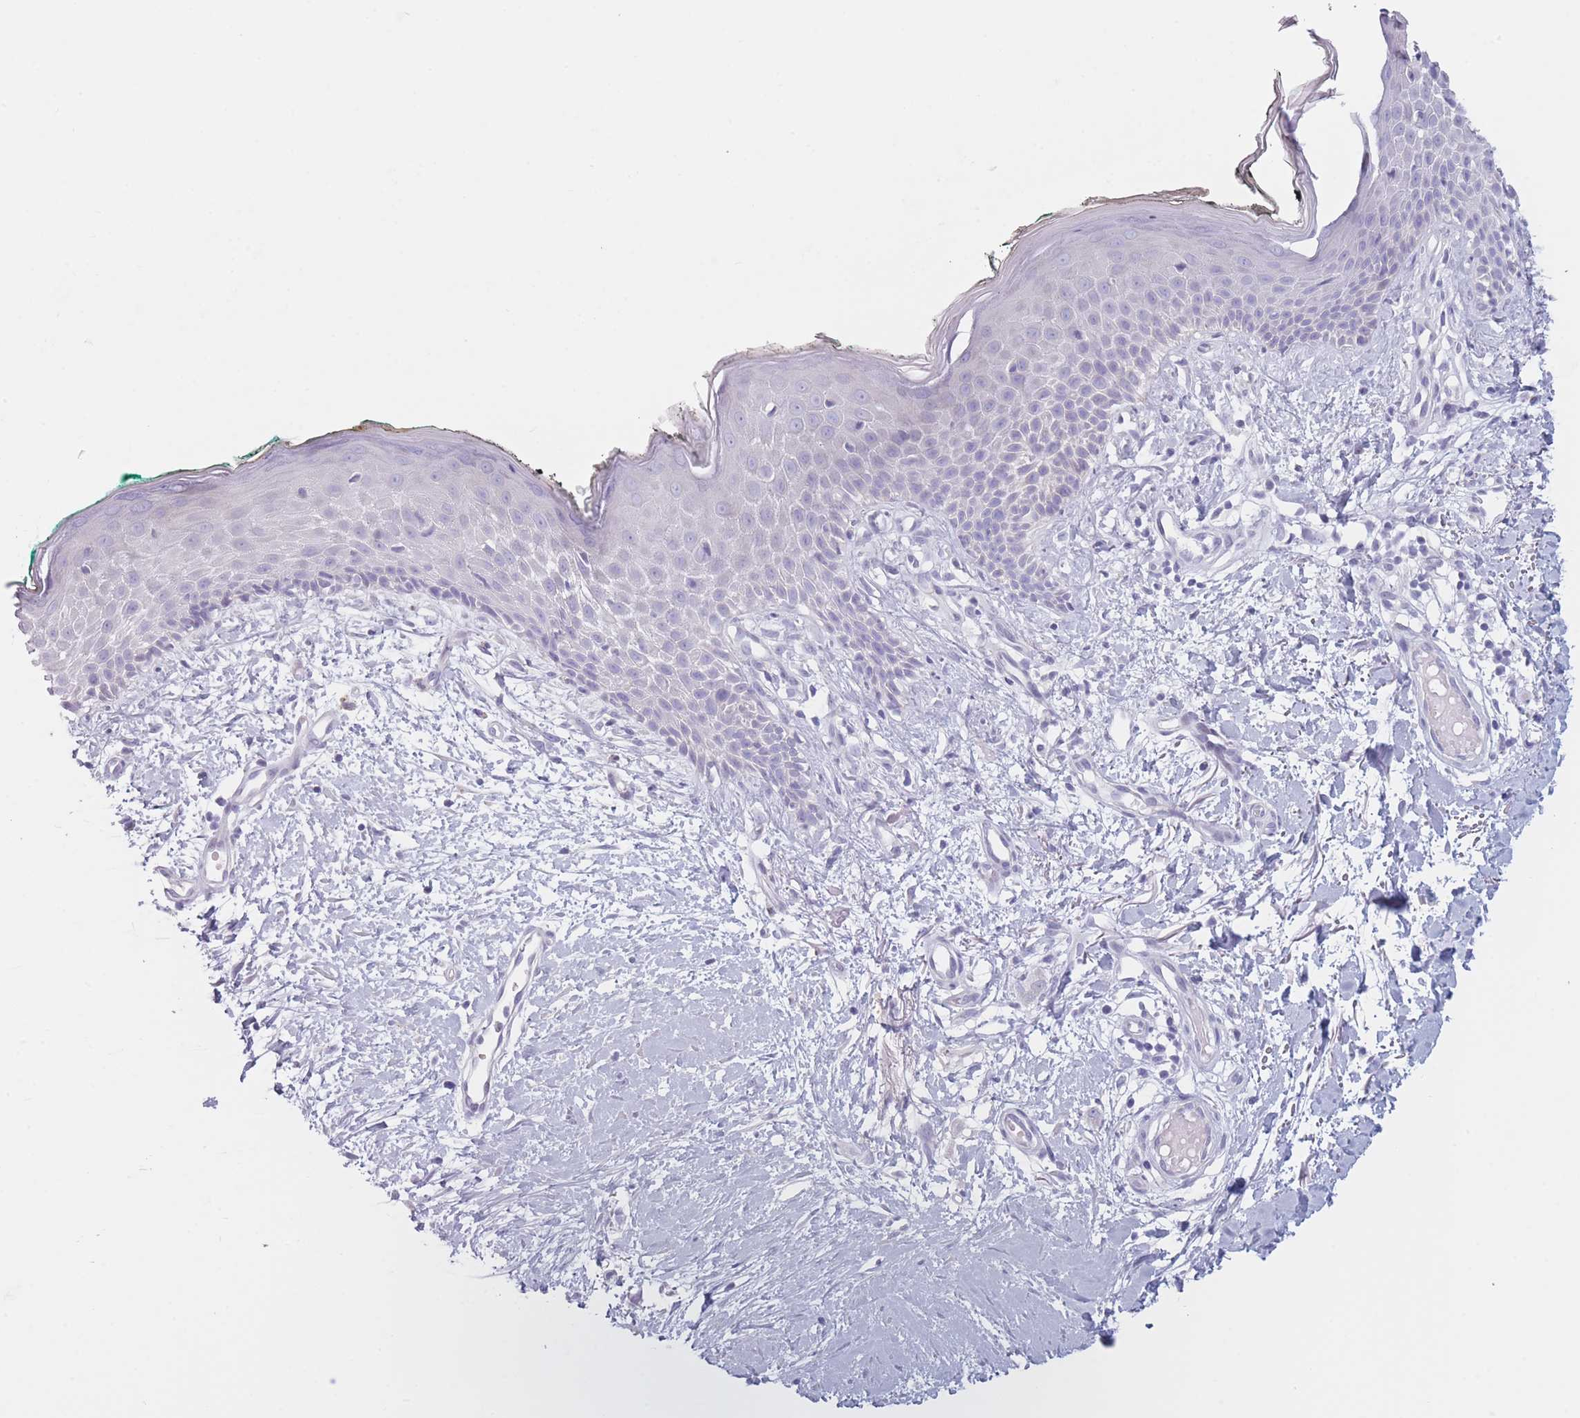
{"staining": {"intensity": "negative", "quantity": "none", "location": "none"}, "tissue": "skin", "cell_type": "Fibroblasts", "image_type": "normal", "snomed": [{"axis": "morphology", "description": "Normal tissue, NOS"}, {"axis": "morphology", "description": "Malignant melanoma, NOS"}, {"axis": "topography", "description": "Skin"}], "caption": "Fibroblasts show no significant staining in unremarkable skin. The staining was performed using DAB (3,3'-diaminobenzidine) to visualize the protein expression in brown, while the nuclei were stained in blue with hematoxylin (Magnification: 20x).", "gene": "PLEKHG2", "patient": {"sex": "male", "age": 62}}